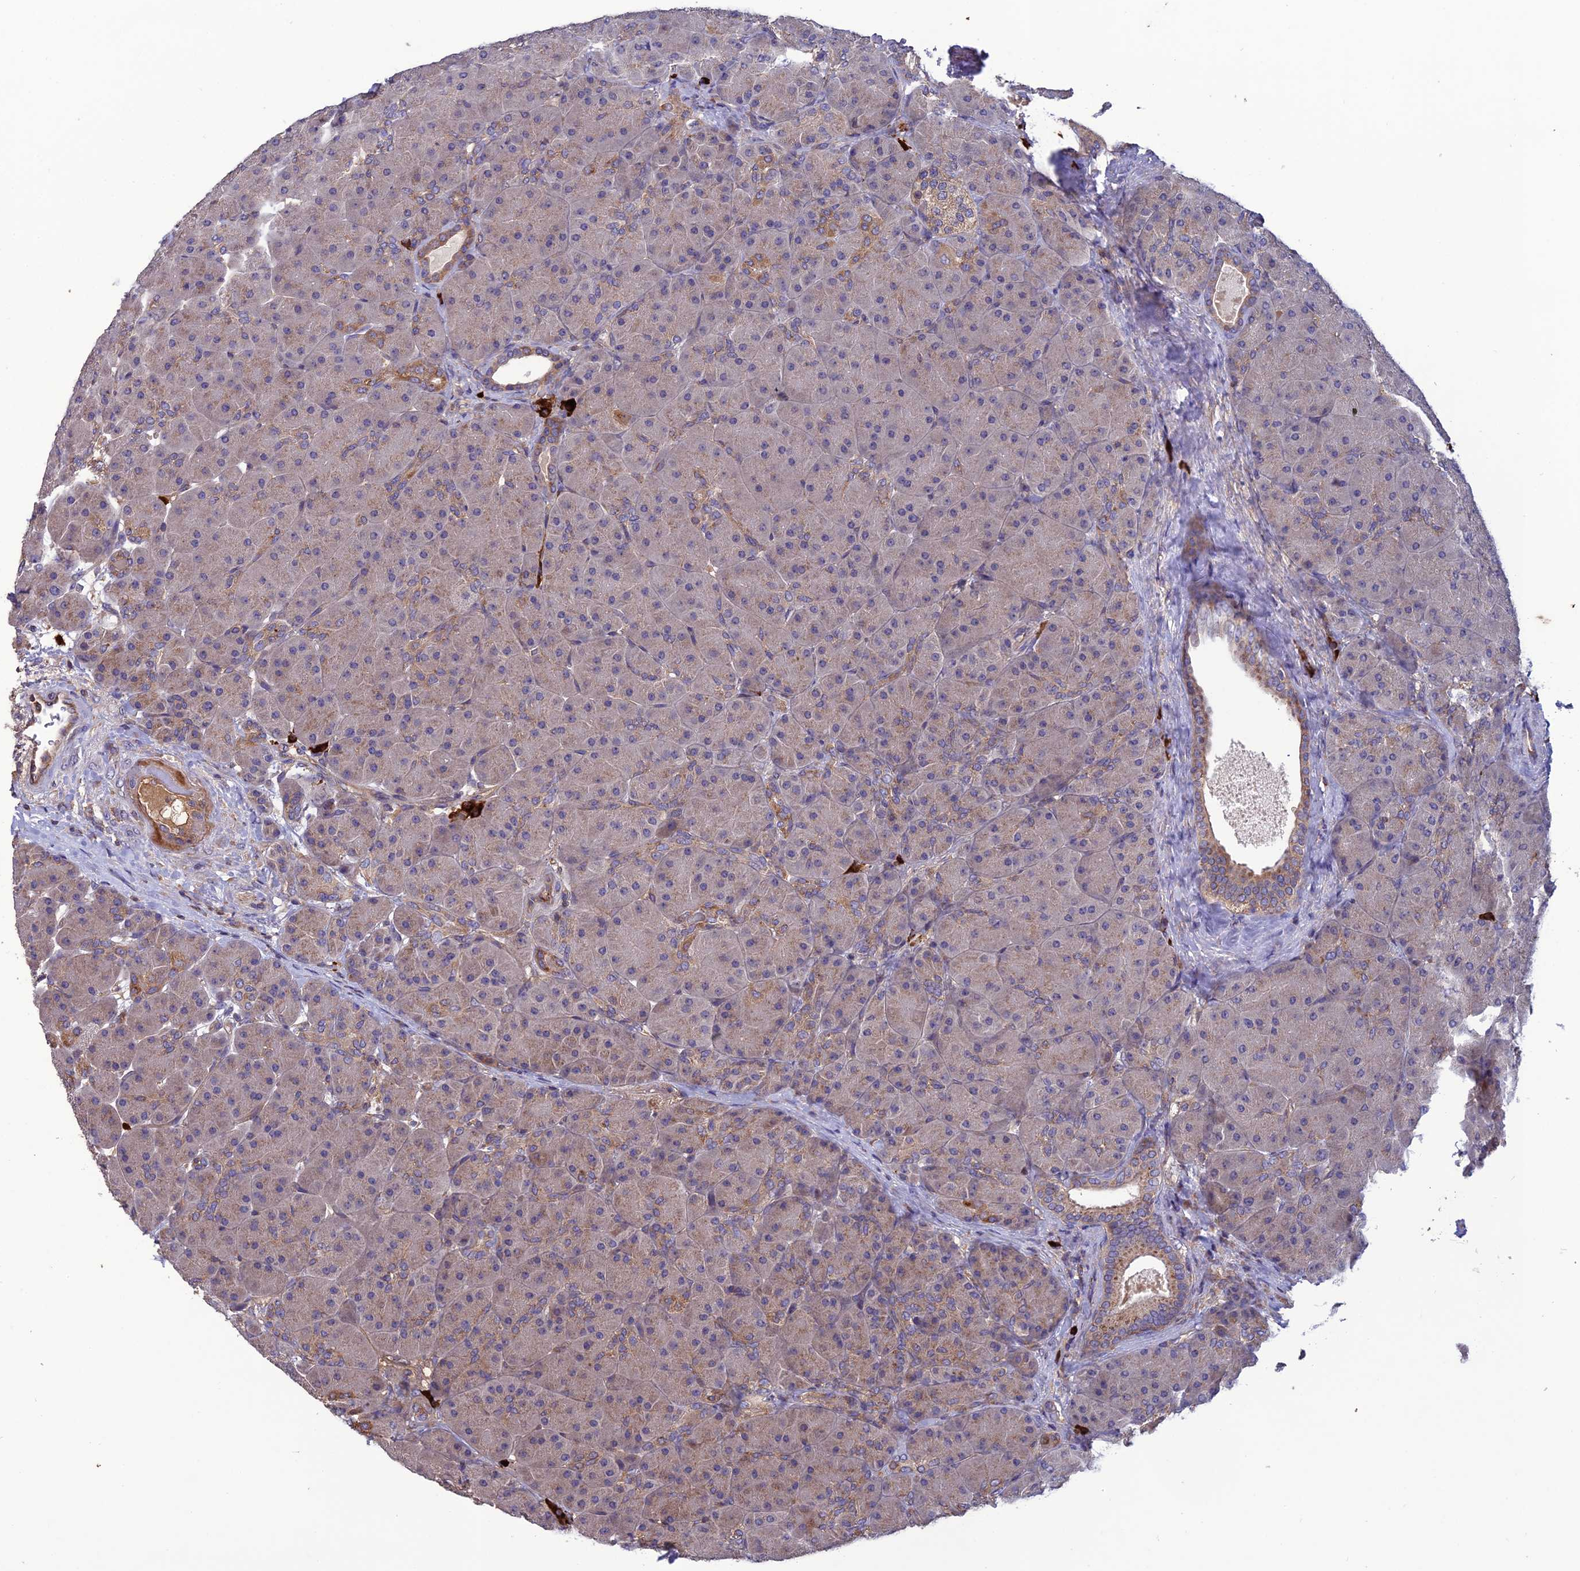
{"staining": {"intensity": "moderate", "quantity": "25%-75%", "location": "cytoplasmic/membranous"}, "tissue": "pancreas", "cell_type": "Exocrine glandular cells", "image_type": "normal", "snomed": [{"axis": "morphology", "description": "Normal tissue, NOS"}, {"axis": "topography", "description": "Pancreas"}], "caption": "A photomicrograph of human pancreas stained for a protein exhibits moderate cytoplasmic/membranous brown staining in exocrine glandular cells. Using DAB (3,3'-diaminobenzidine) (brown) and hematoxylin (blue) stains, captured at high magnification using brightfield microscopy.", "gene": "MIOS", "patient": {"sex": "male", "age": 66}}